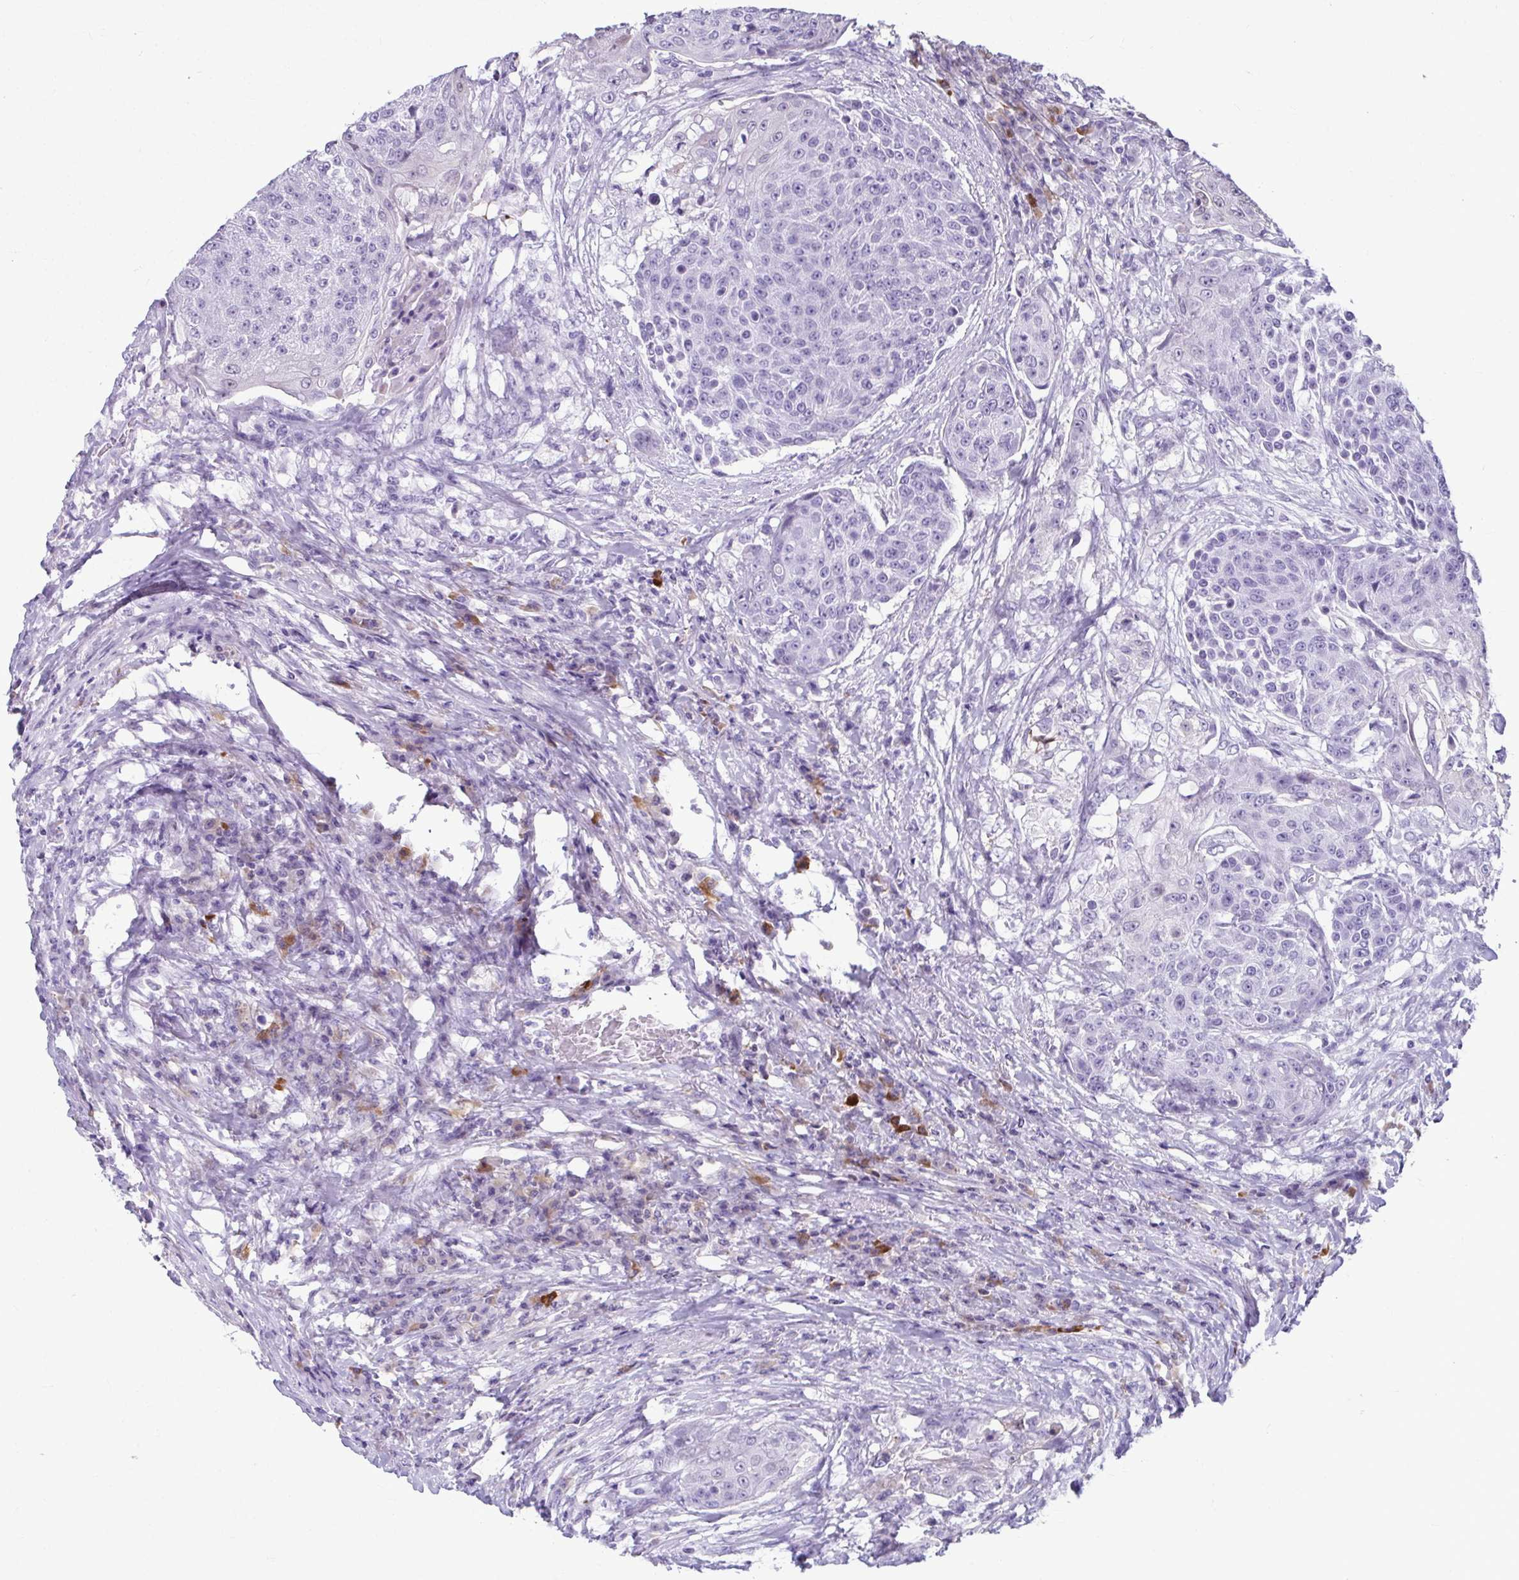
{"staining": {"intensity": "negative", "quantity": "none", "location": "none"}, "tissue": "urothelial cancer", "cell_type": "Tumor cells", "image_type": "cancer", "snomed": [{"axis": "morphology", "description": "Urothelial carcinoma, High grade"}, {"axis": "topography", "description": "Urinary bladder"}], "caption": "Immunohistochemistry image of neoplastic tissue: high-grade urothelial carcinoma stained with DAB exhibits no significant protein staining in tumor cells.", "gene": "SERPINI1", "patient": {"sex": "female", "age": 63}}